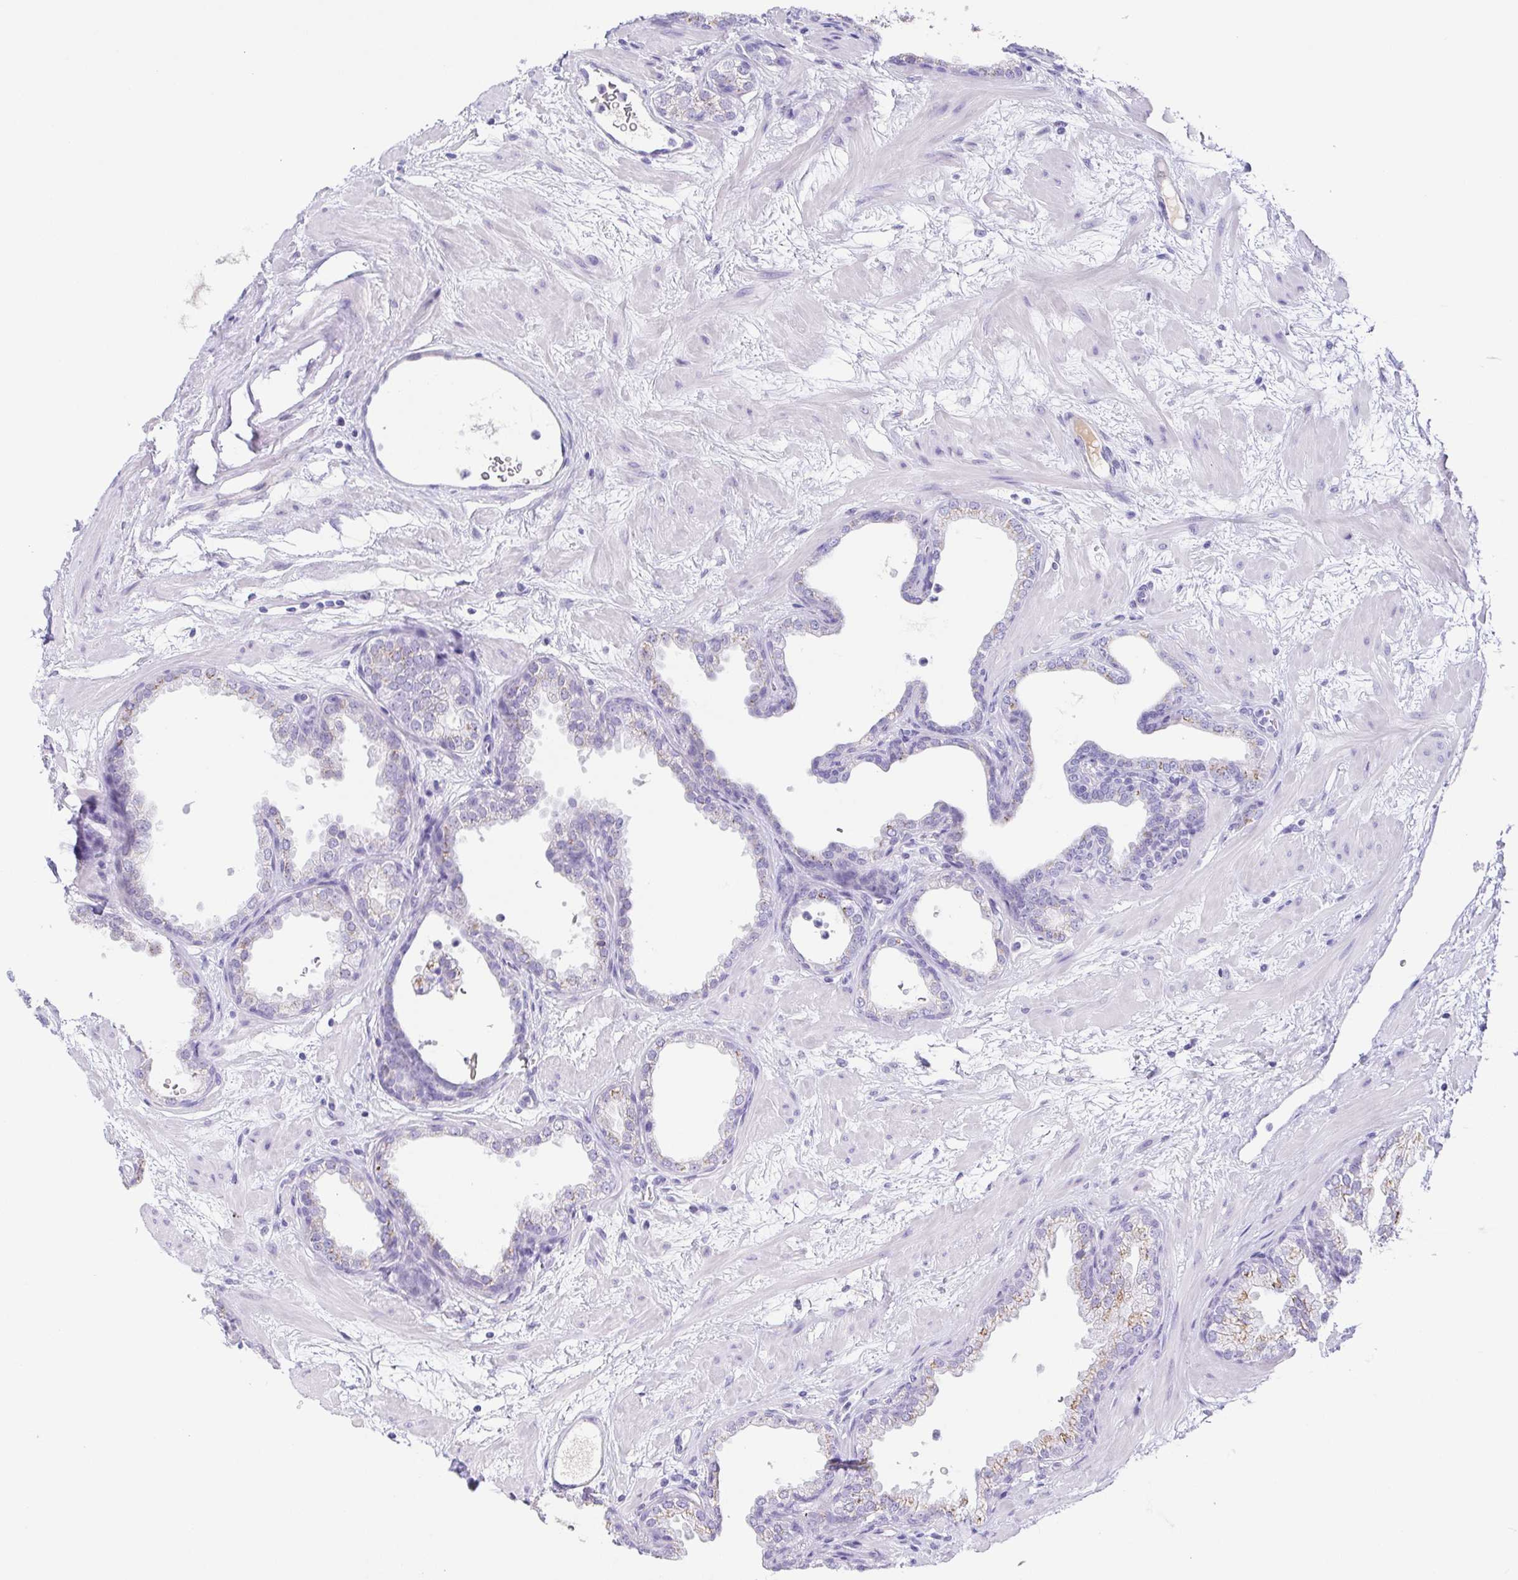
{"staining": {"intensity": "moderate", "quantity": "25%-75%", "location": "cytoplasmic/membranous"}, "tissue": "prostate", "cell_type": "Glandular cells", "image_type": "normal", "snomed": [{"axis": "morphology", "description": "Normal tissue, NOS"}, {"axis": "topography", "description": "Prostate"}], "caption": "Immunohistochemical staining of unremarkable prostate shows 25%-75% levels of moderate cytoplasmic/membranous protein positivity in approximately 25%-75% of glandular cells.", "gene": "LDLRAD1", "patient": {"sex": "male", "age": 37}}